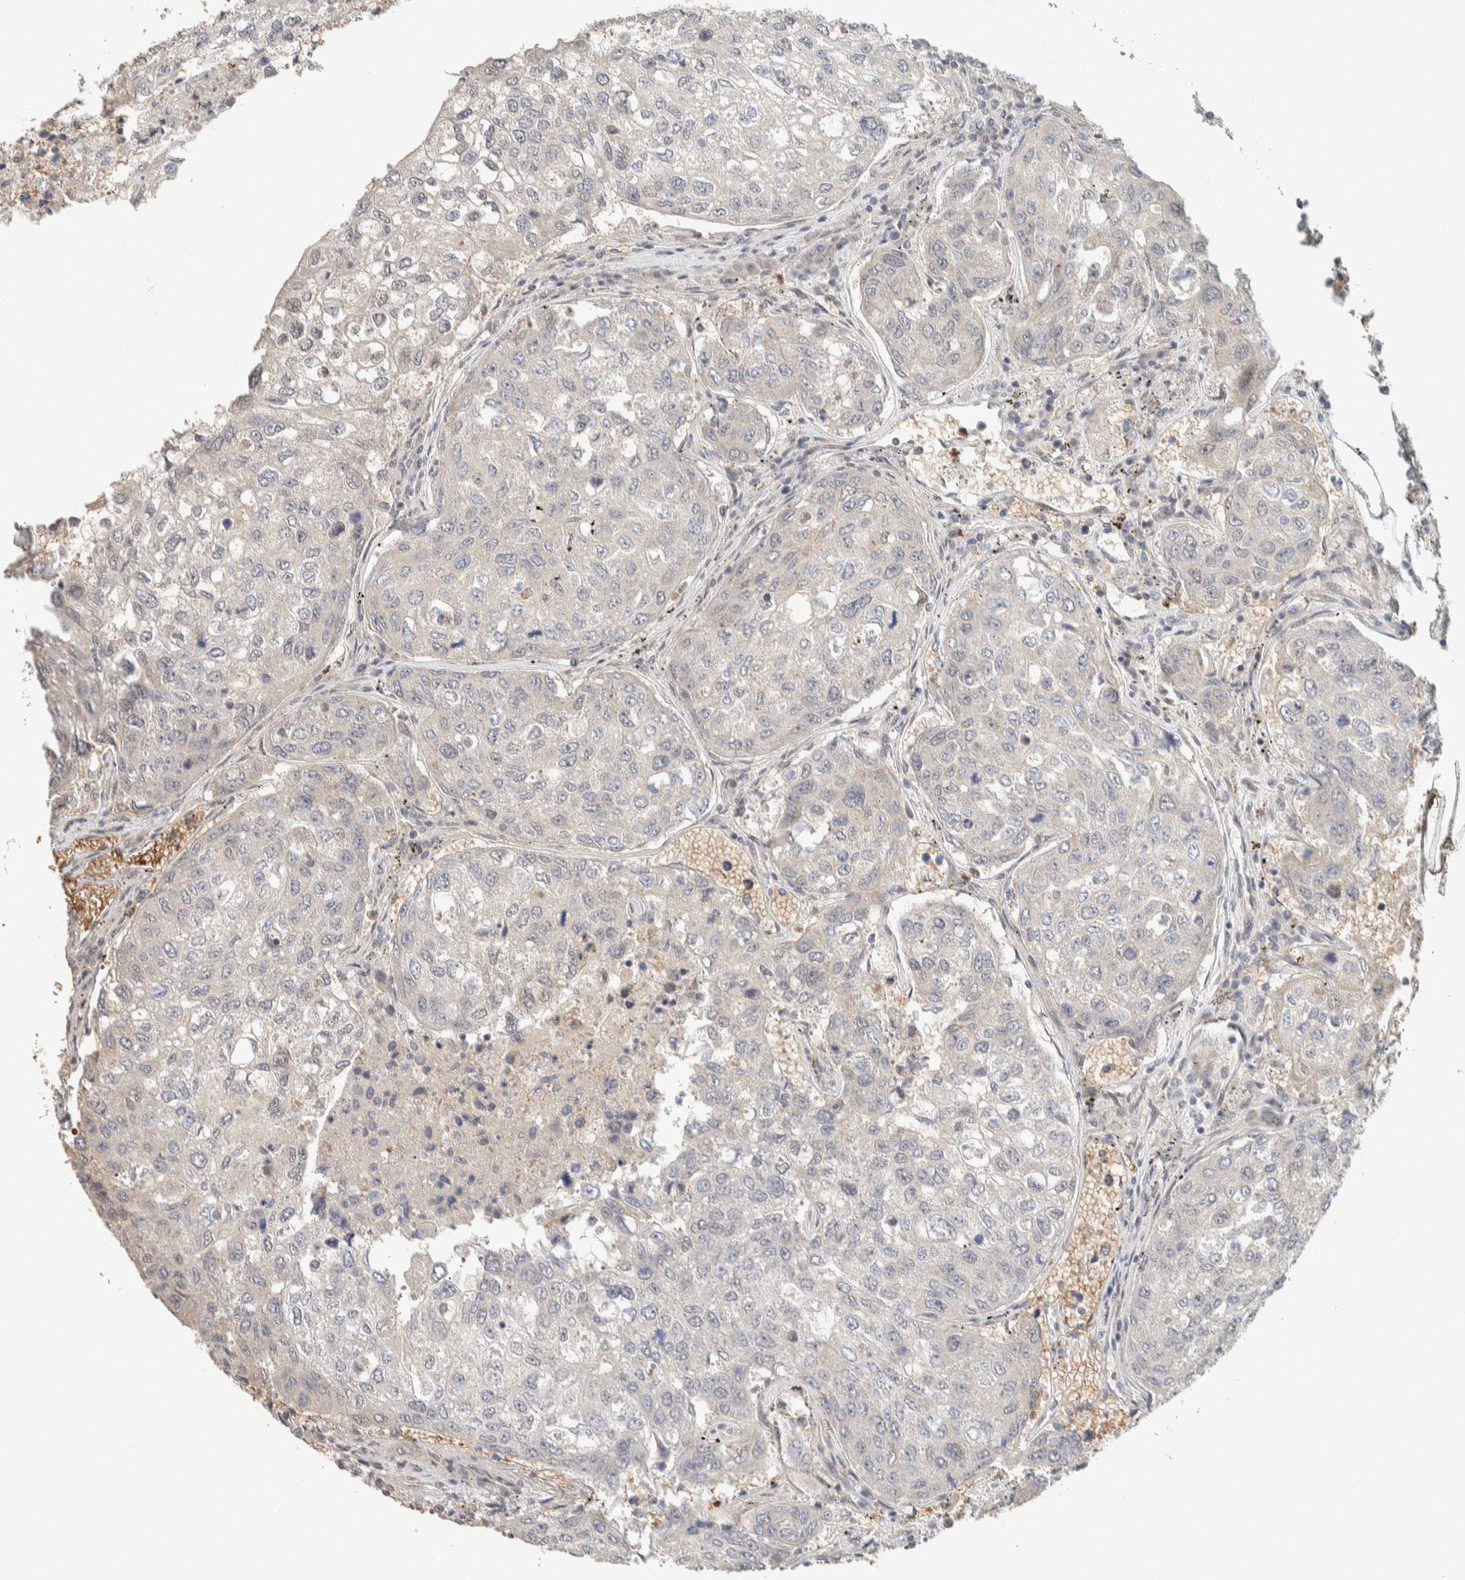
{"staining": {"intensity": "negative", "quantity": "none", "location": "none"}, "tissue": "urothelial cancer", "cell_type": "Tumor cells", "image_type": "cancer", "snomed": [{"axis": "morphology", "description": "Urothelial carcinoma, High grade"}, {"axis": "topography", "description": "Lymph node"}, {"axis": "topography", "description": "Urinary bladder"}], "caption": "This image is of urothelial cancer stained with IHC to label a protein in brown with the nuclei are counter-stained blue. There is no positivity in tumor cells.", "gene": "ZBTB2", "patient": {"sex": "male", "age": 51}}